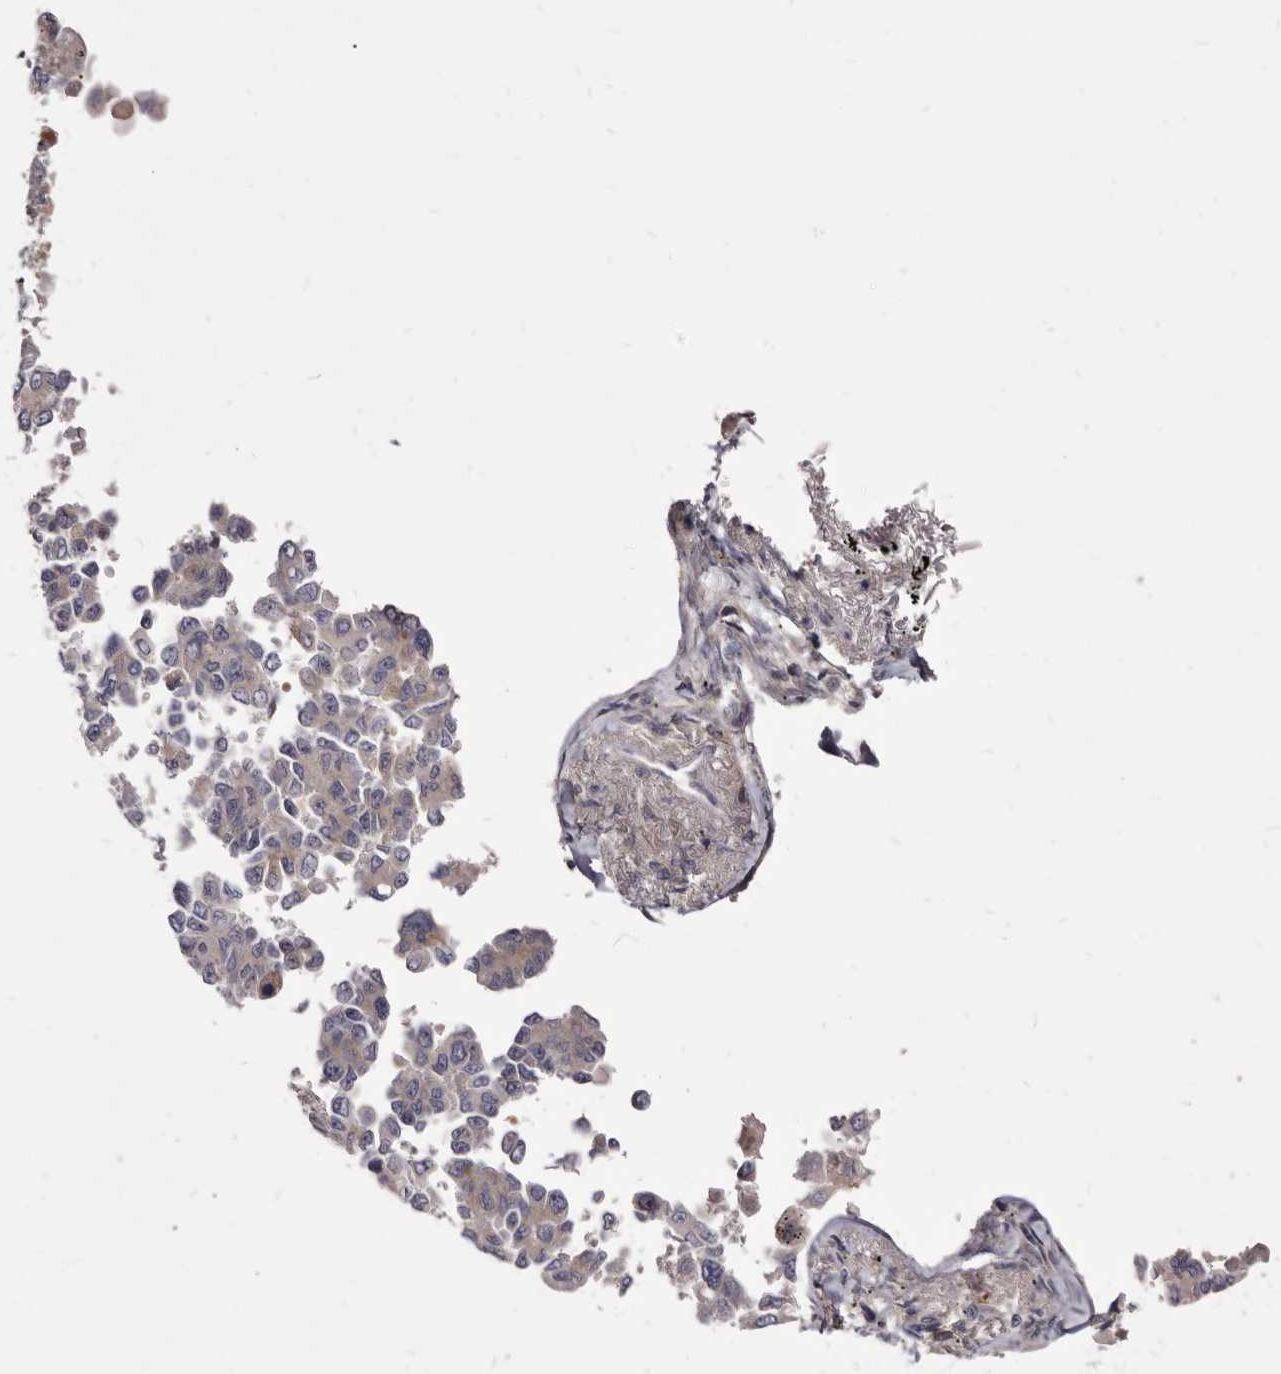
{"staining": {"intensity": "weak", "quantity": "<25%", "location": "cytoplasmic/membranous"}, "tissue": "lung cancer", "cell_type": "Tumor cells", "image_type": "cancer", "snomed": [{"axis": "morphology", "description": "Adenocarcinoma, NOS"}, {"axis": "topography", "description": "Lung"}], "caption": "This is an immunohistochemistry image of adenocarcinoma (lung). There is no expression in tumor cells.", "gene": "FAS", "patient": {"sex": "female", "age": 67}}